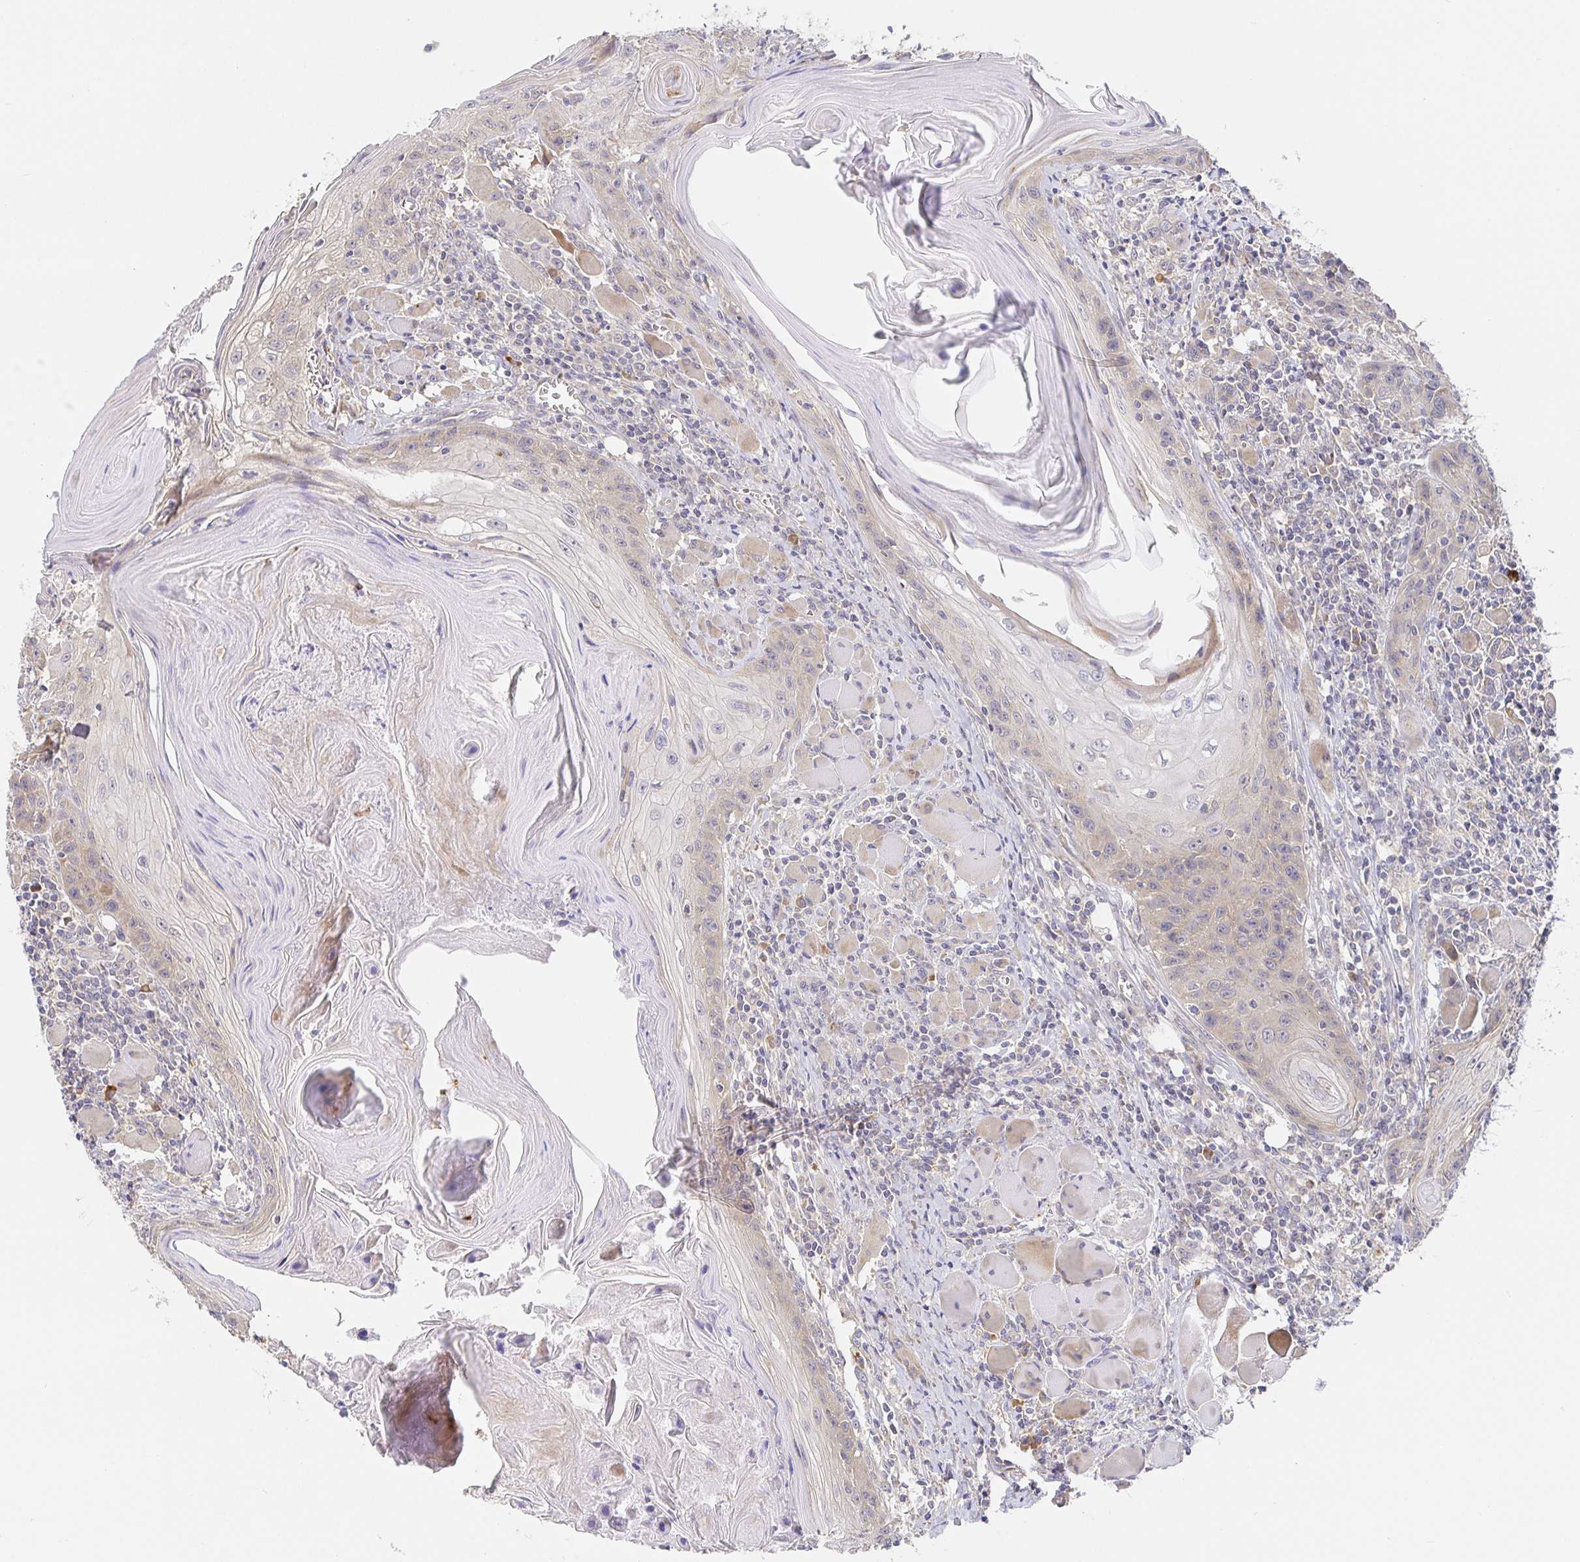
{"staining": {"intensity": "weak", "quantity": "25%-75%", "location": "cytoplasmic/membranous"}, "tissue": "head and neck cancer", "cell_type": "Tumor cells", "image_type": "cancer", "snomed": [{"axis": "morphology", "description": "Squamous cell carcinoma, NOS"}, {"axis": "topography", "description": "Oral tissue"}, {"axis": "topography", "description": "Head-Neck"}], "caption": "The photomicrograph shows immunohistochemical staining of squamous cell carcinoma (head and neck). There is weak cytoplasmic/membranous expression is identified in approximately 25%-75% of tumor cells. (DAB (3,3'-diaminobenzidine) IHC with brightfield microscopy, high magnification).", "gene": "ZDHHC11", "patient": {"sex": "male", "age": 58}}